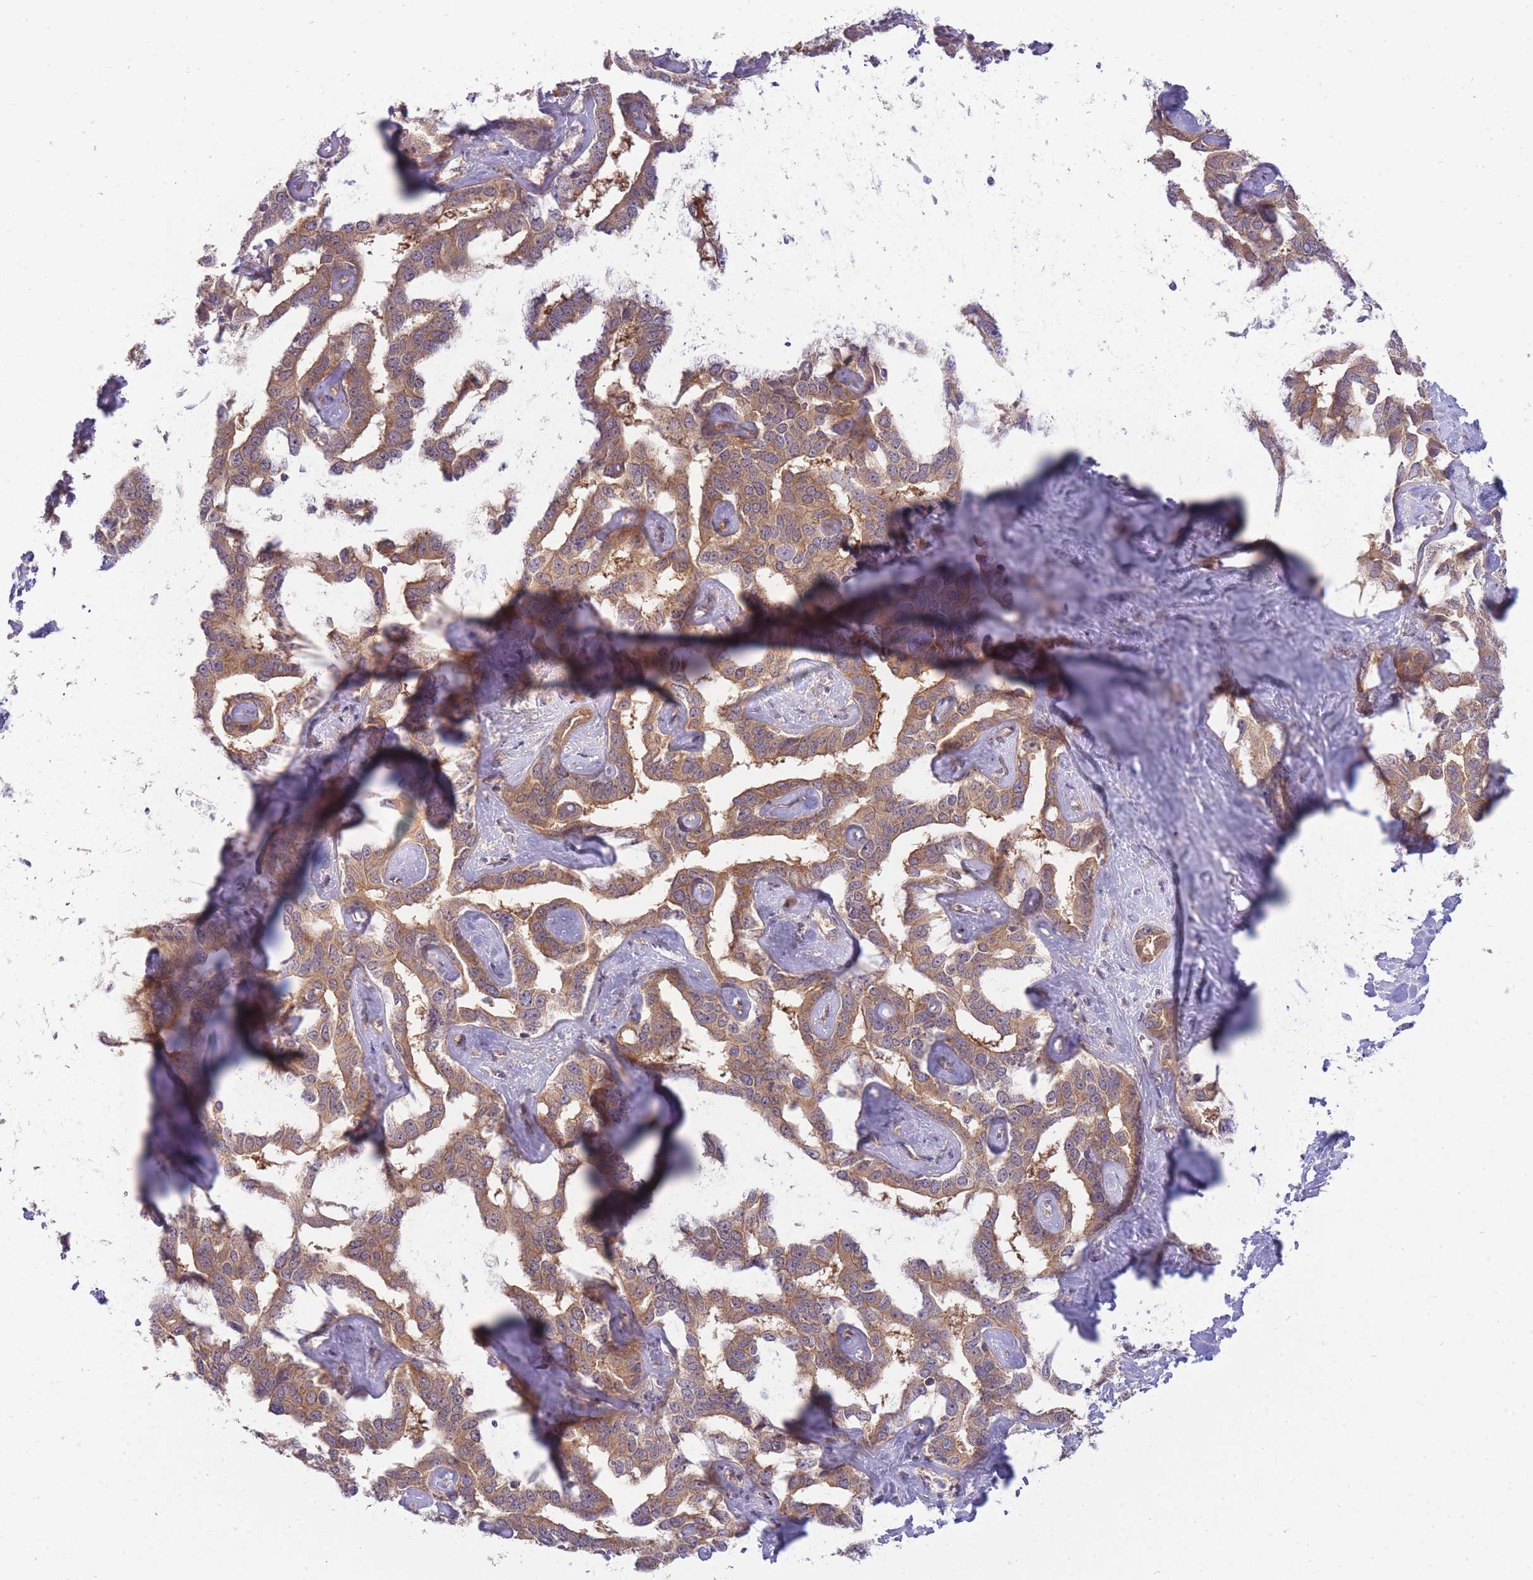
{"staining": {"intensity": "moderate", "quantity": ">75%", "location": "cytoplasmic/membranous"}, "tissue": "liver cancer", "cell_type": "Tumor cells", "image_type": "cancer", "snomed": [{"axis": "morphology", "description": "Cholangiocarcinoma"}, {"axis": "topography", "description": "Liver"}], "caption": "Immunohistochemistry histopathology image of neoplastic tissue: human liver cancer stained using immunohistochemistry shows medium levels of moderate protein expression localized specifically in the cytoplasmic/membranous of tumor cells, appearing as a cytoplasmic/membranous brown color.", "gene": "PFDN6", "patient": {"sex": "male", "age": 59}}